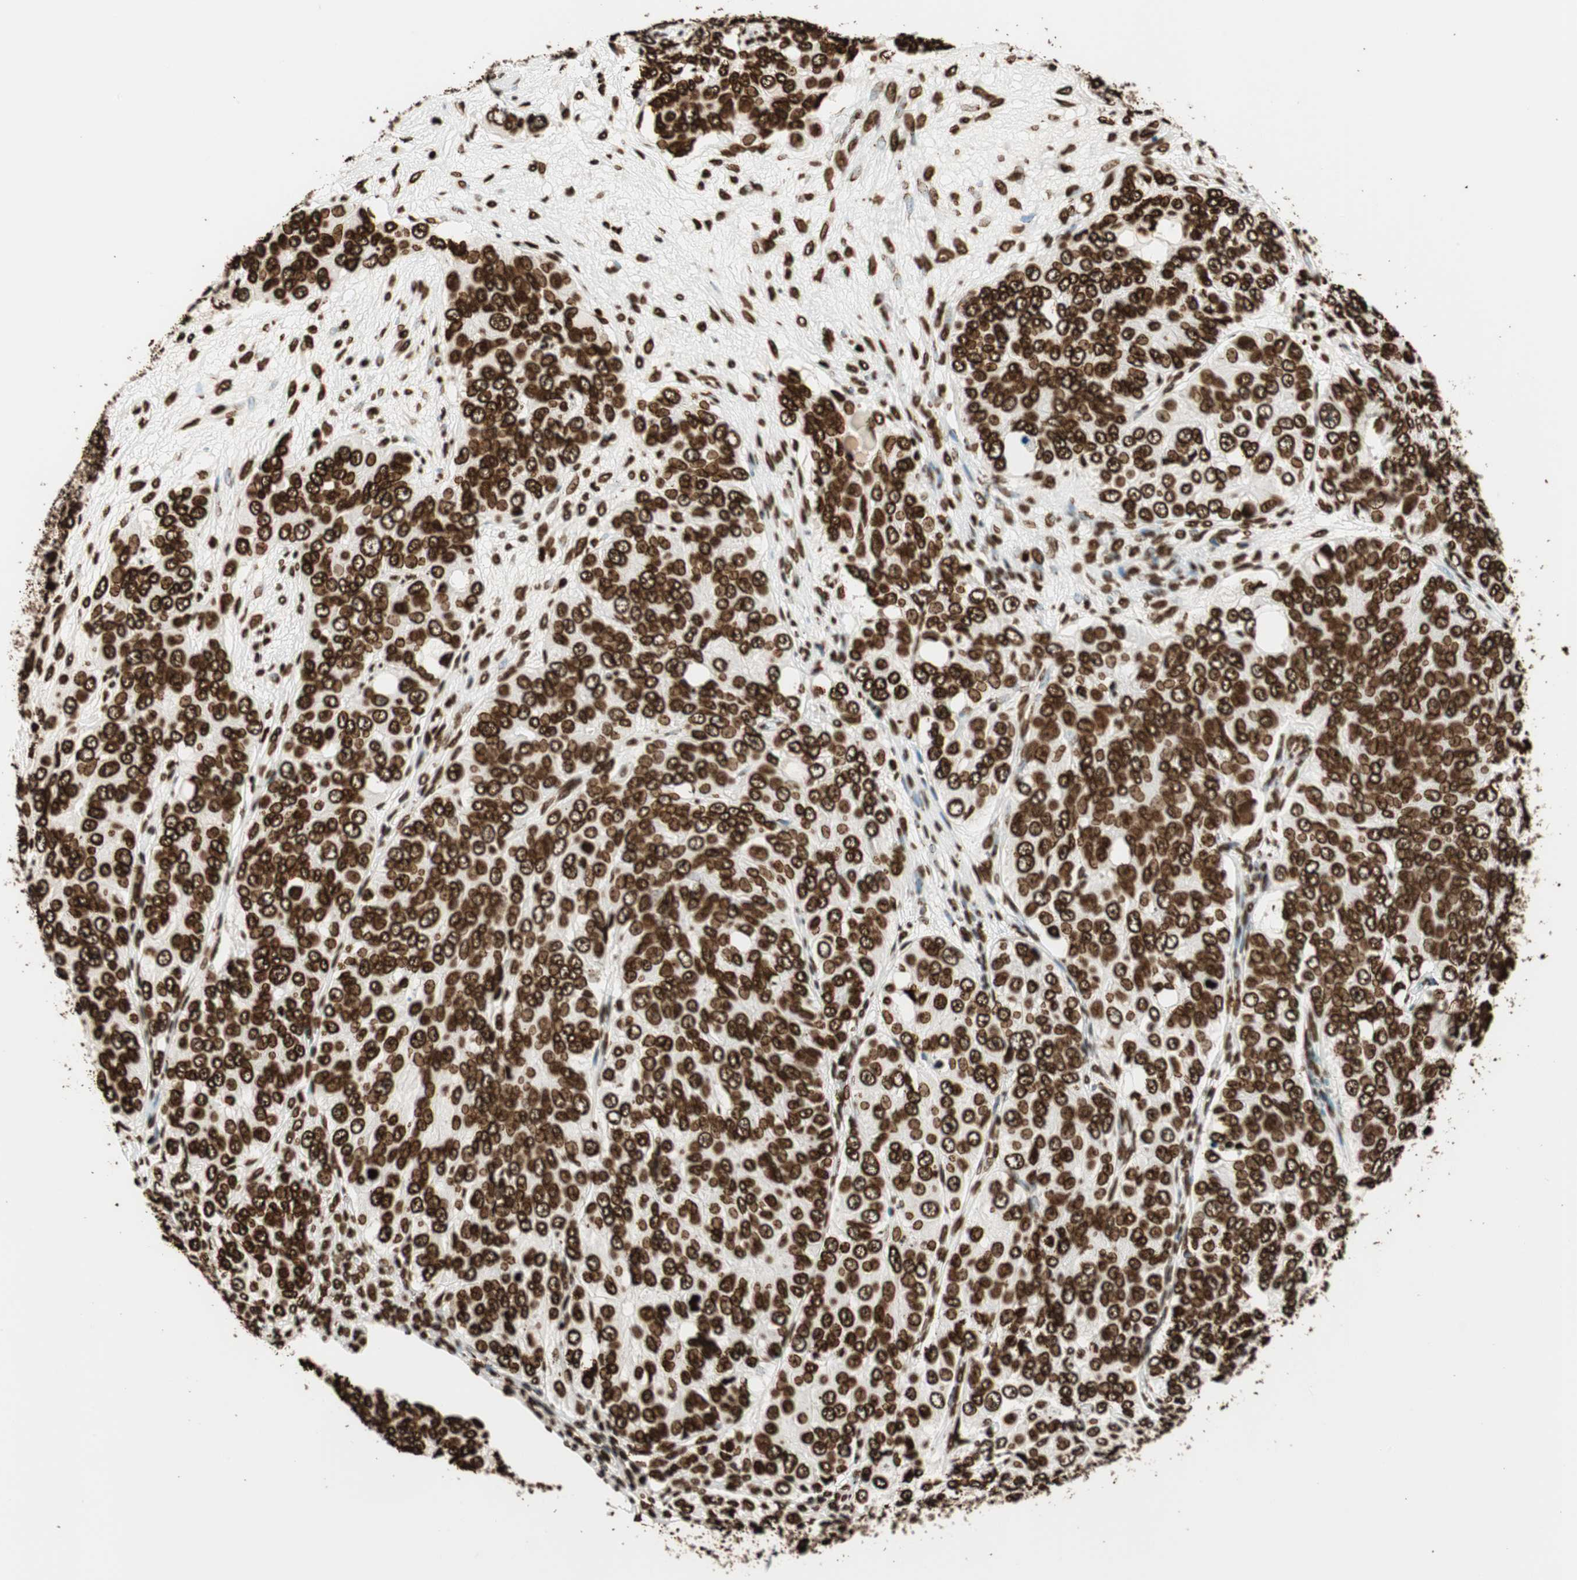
{"staining": {"intensity": "strong", "quantity": ">75%", "location": "nuclear"}, "tissue": "ovarian cancer", "cell_type": "Tumor cells", "image_type": "cancer", "snomed": [{"axis": "morphology", "description": "Carcinoma, endometroid"}, {"axis": "topography", "description": "Ovary"}], "caption": "Approximately >75% of tumor cells in ovarian cancer exhibit strong nuclear protein expression as visualized by brown immunohistochemical staining.", "gene": "GLI2", "patient": {"sex": "female", "age": 51}}